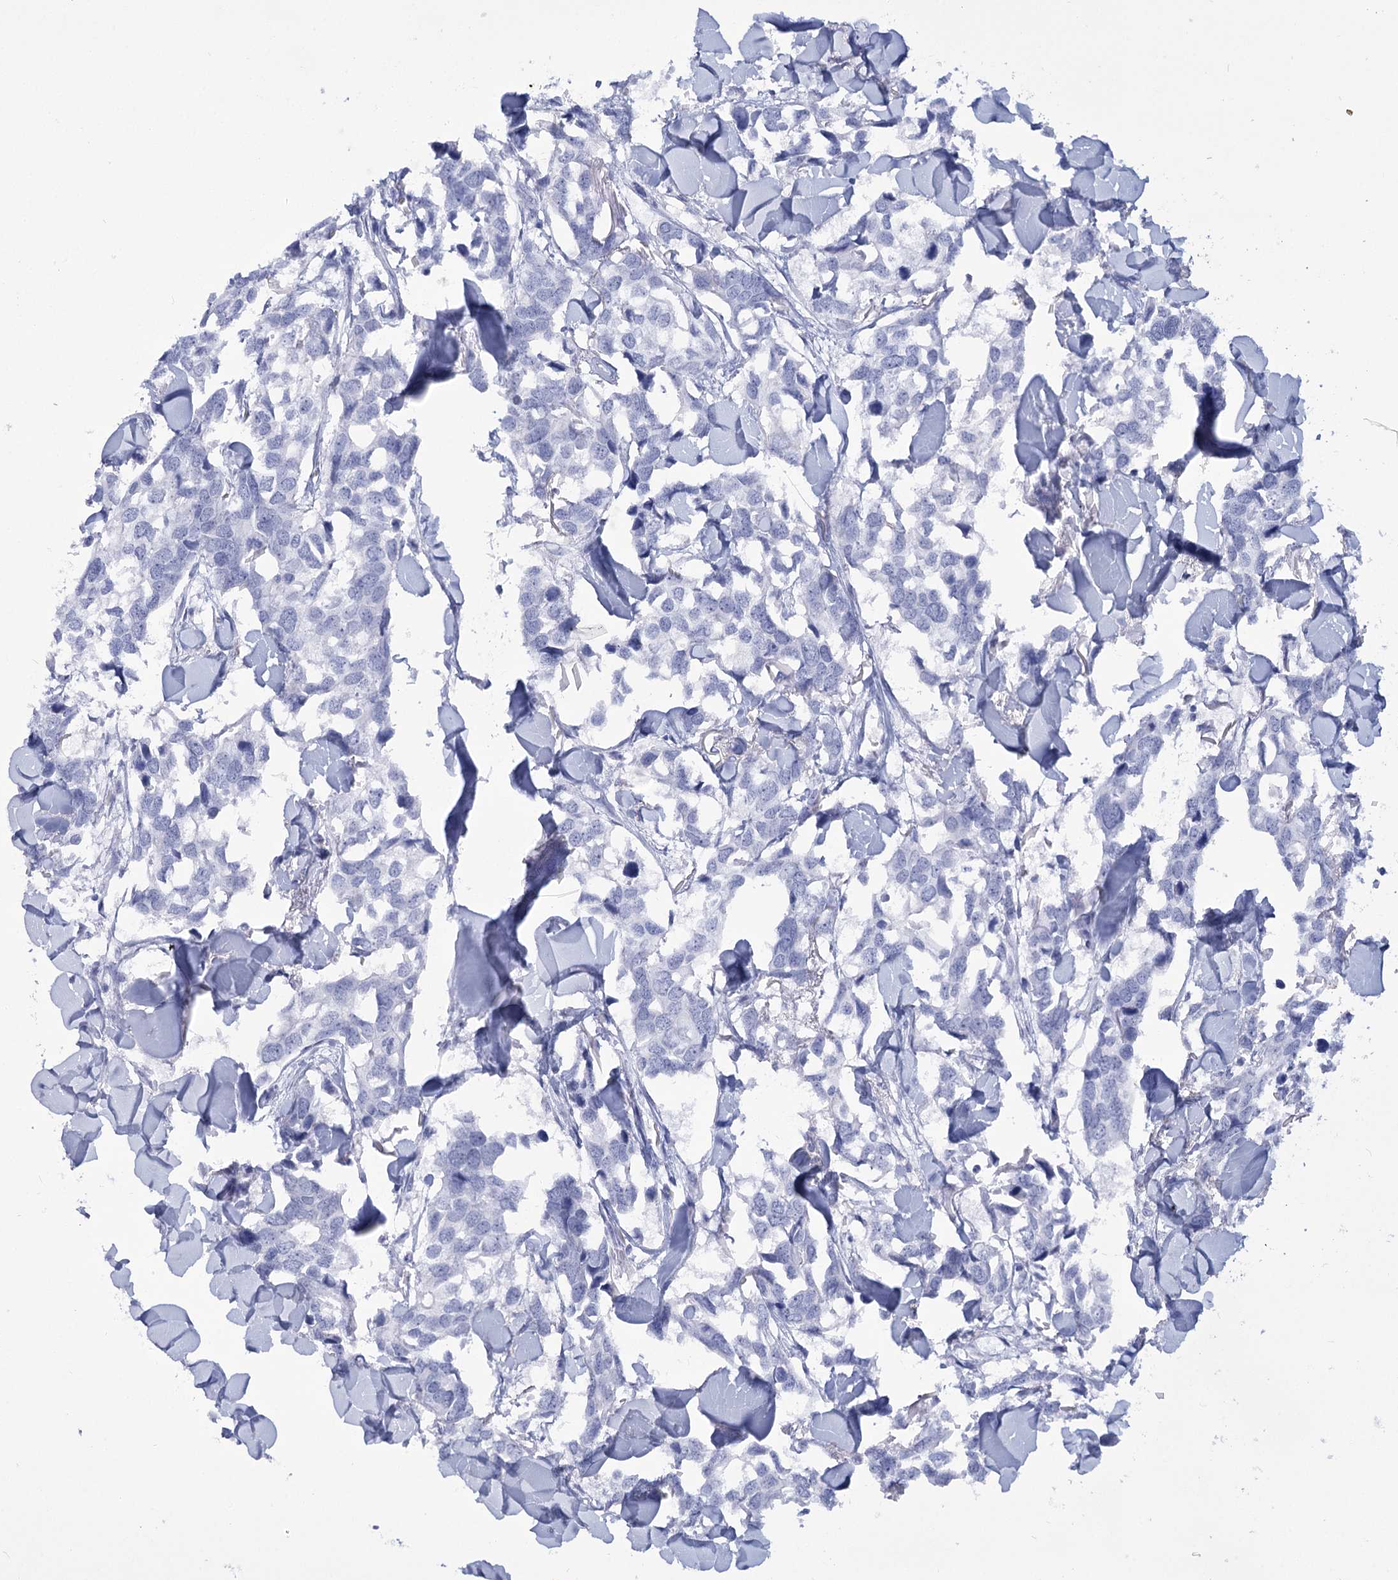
{"staining": {"intensity": "negative", "quantity": "none", "location": "none"}, "tissue": "breast cancer", "cell_type": "Tumor cells", "image_type": "cancer", "snomed": [{"axis": "morphology", "description": "Duct carcinoma"}, {"axis": "topography", "description": "Breast"}], "caption": "Immunohistochemistry (IHC) image of neoplastic tissue: breast intraductal carcinoma stained with DAB (3,3'-diaminobenzidine) shows no significant protein expression in tumor cells.", "gene": "RNF186", "patient": {"sex": "female", "age": 83}}